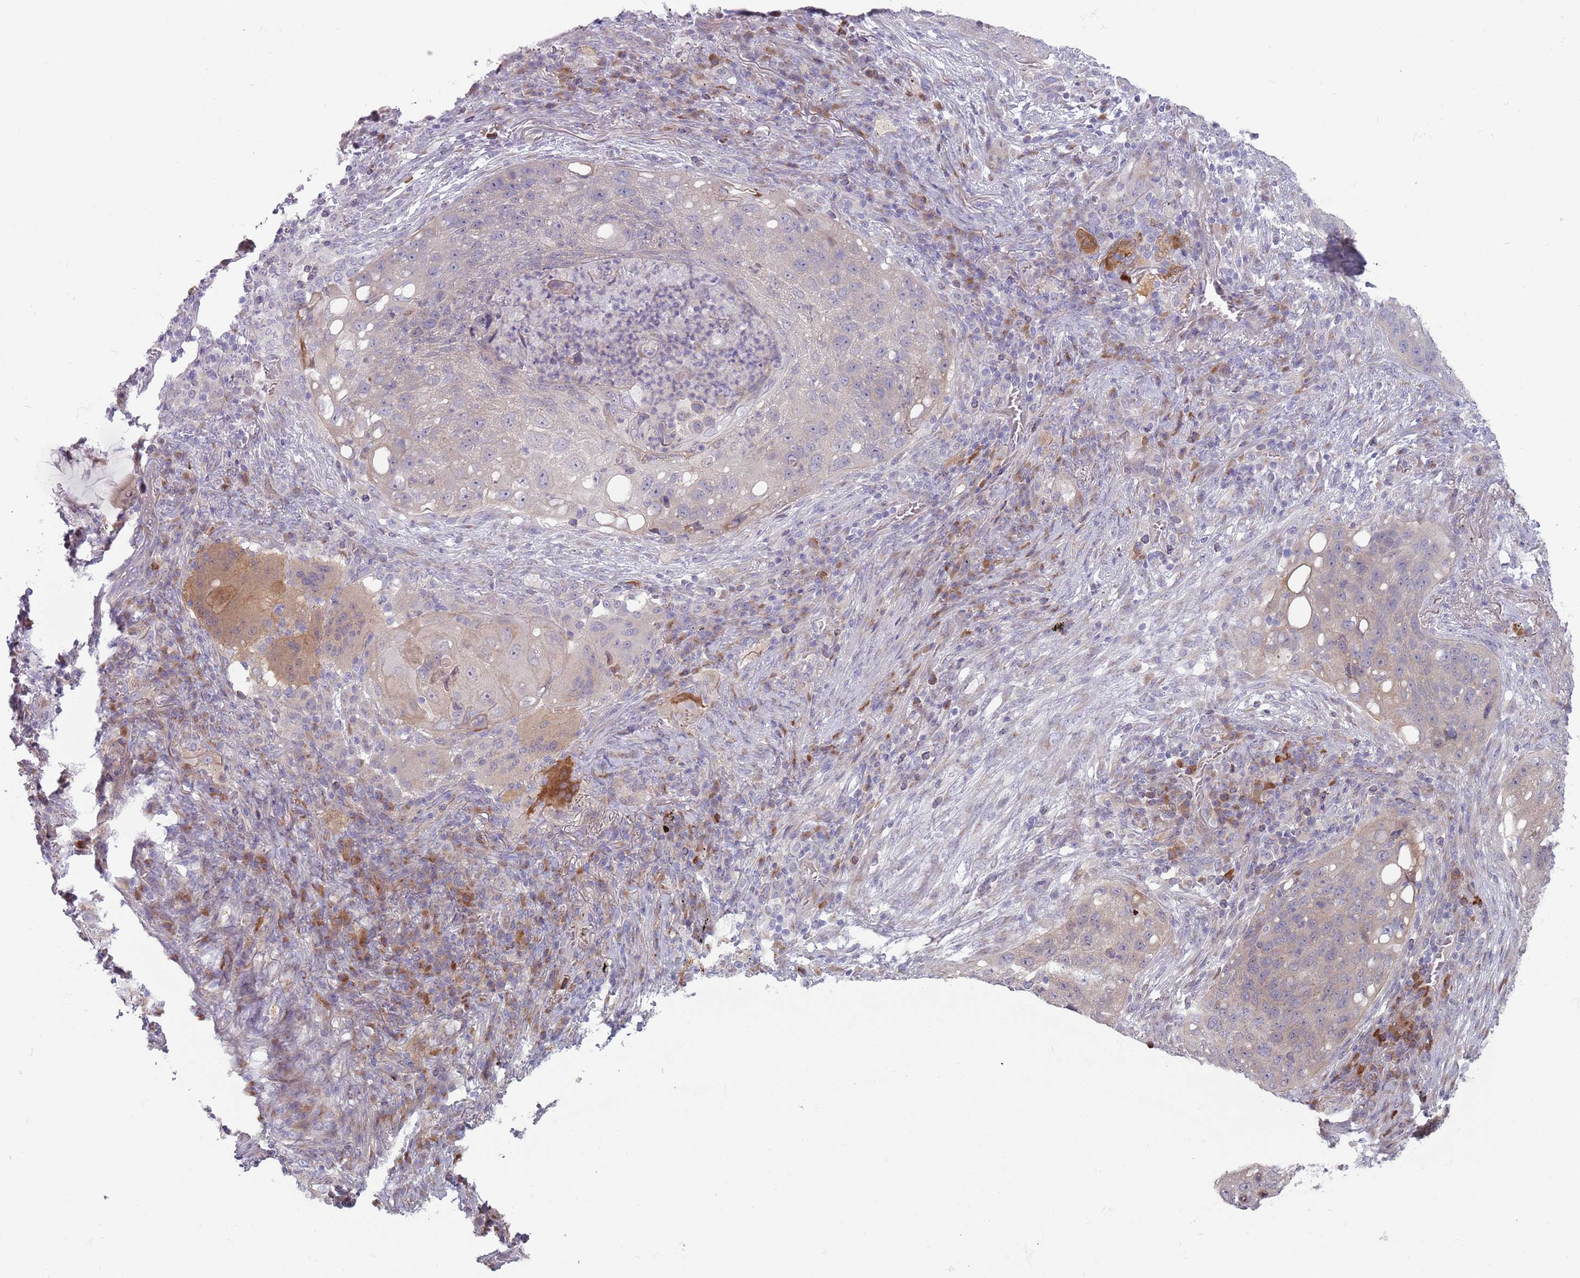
{"staining": {"intensity": "negative", "quantity": "none", "location": "none"}, "tissue": "lung cancer", "cell_type": "Tumor cells", "image_type": "cancer", "snomed": [{"axis": "morphology", "description": "Squamous cell carcinoma, NOS"}, {"axis": "topography", "description": "Lung"}], "caption": "Human squamous cell carcinoma (lung) stained for a protein using immunohistochemistry (IHC) reveals no positivity in tumor cells.", "gene": "CCDC150", "patient": {"sex": "female", "age": 63}}